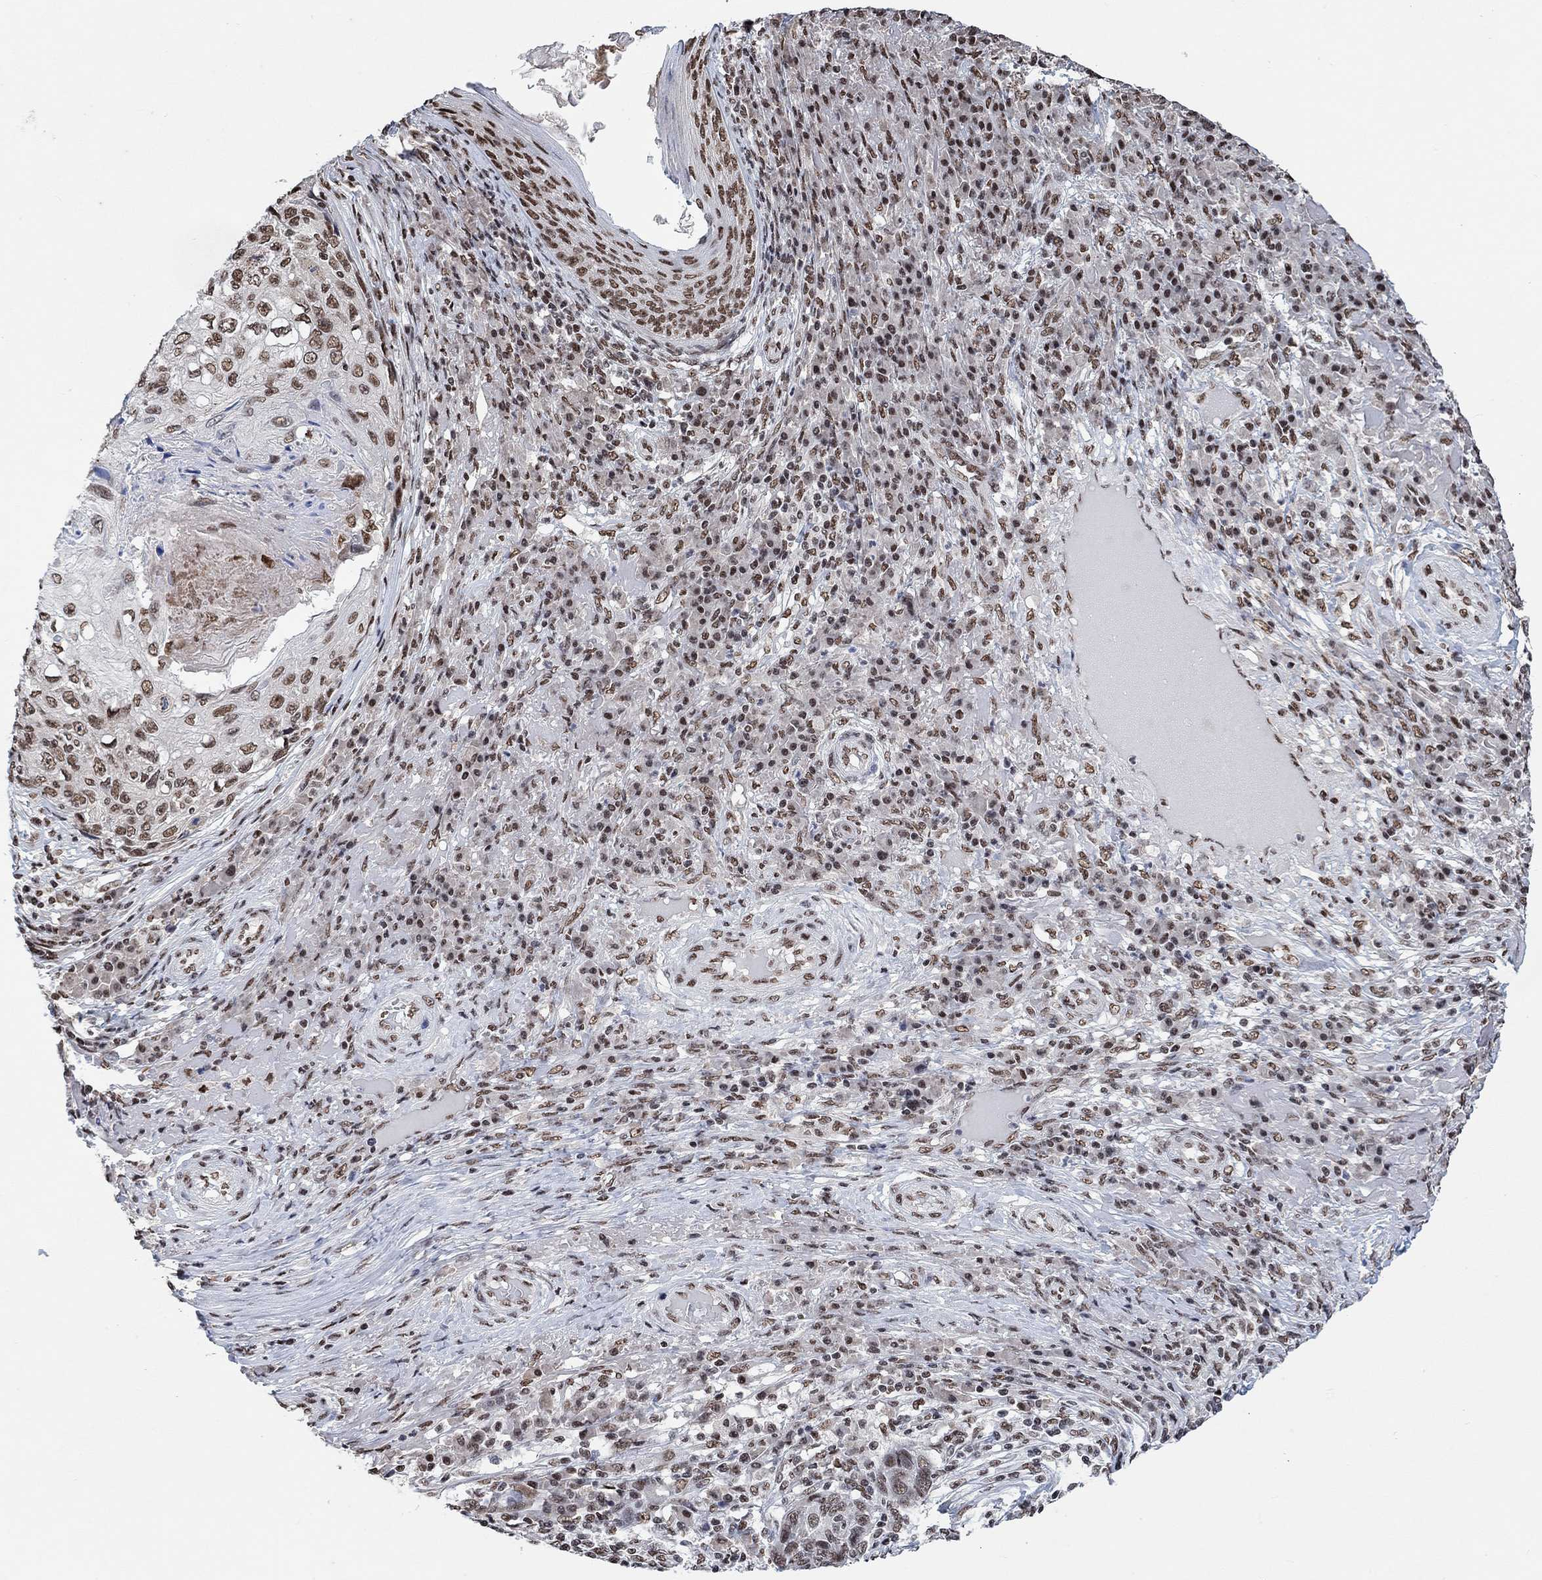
{"staining": {"intensity": "strong", "quantity": "25%-75%", "location": "nuclear"}, "tissue": "skin cancer", "cell_type": "Tumor cells", "image_type": "cancer", "snomed": [{"axis": "morphology", "description": "Squamous cell carcinoma, NOS"}, {"axis": "topography", "description": "Skin"}], "caption": "Skin cancer tissue shows strong nuclear staining in about 25%-75% of tumor cells", "gene": "USP39", "patient": {"sex": "male", "age": 92}}